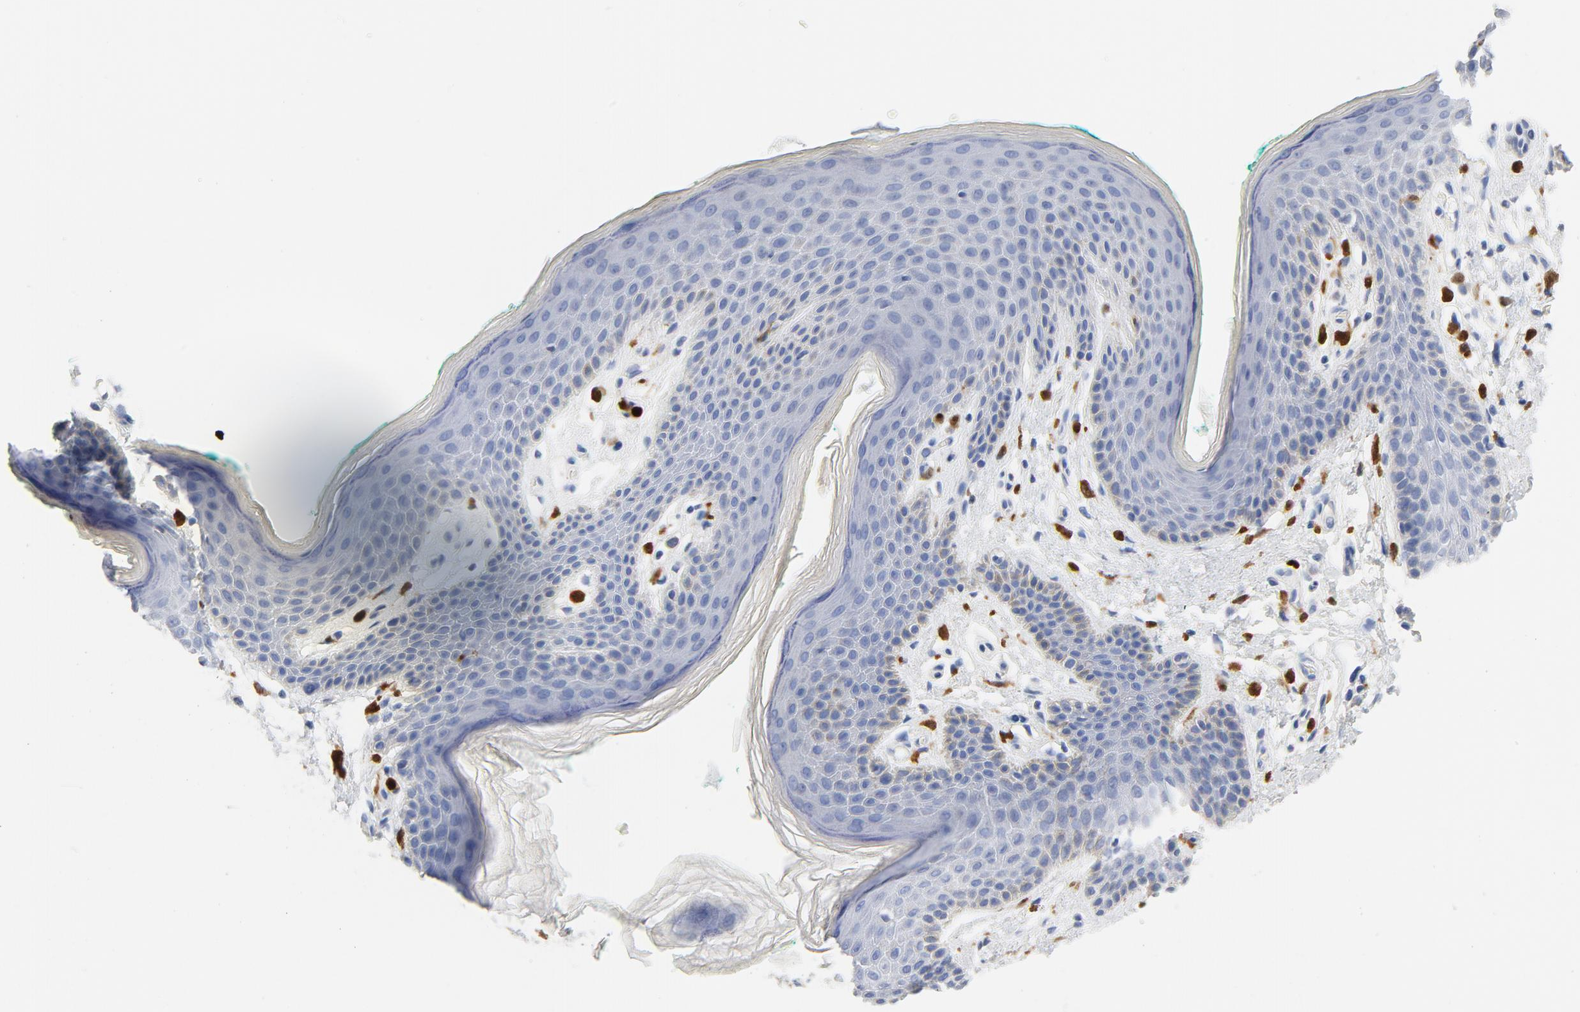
{"staining": {"intensity": "negative", "quantity": "none", "location": "none"}, "tissue": "skin", "cell_type": "Epidermal cells", "image_type": "normal", "snomed": [{"axis": "morphology", "description": "Normal tissue, NOS"}, {"axis": "topography", "description": "Anal"}], "caption": "Immunohistochemistry of unremarkable skin exhibits no expression in epidermal cells.", "gene": "NCF1", "patient": {"sex": "male", "age": 74}}